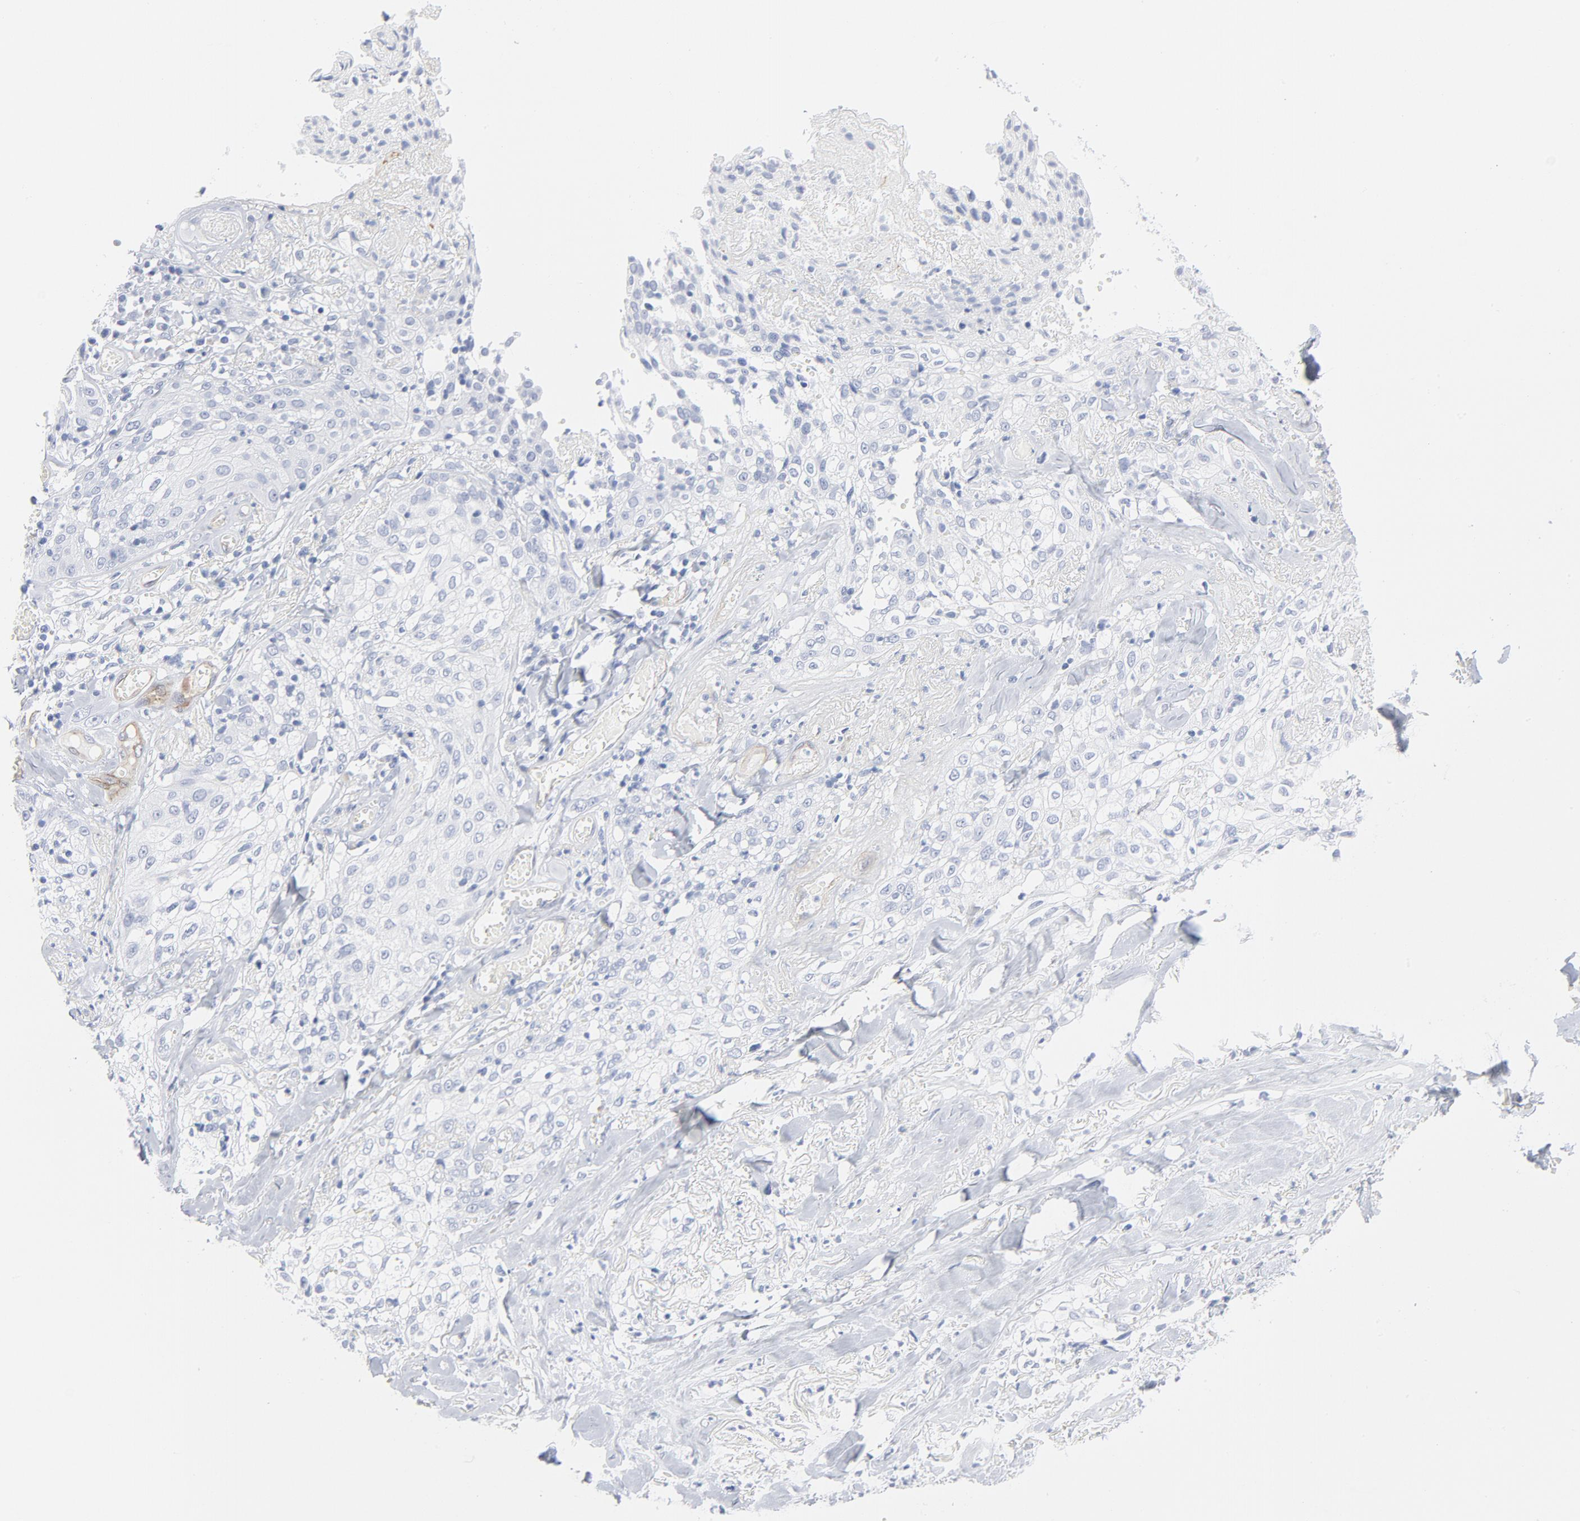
{"staining": {"intensity": "negative", "quantity": "none", "location": "none"}, "tissue": "skin cancer", "cell_type": "Tumor cells", "image_type": "cancer", "snomed": [{"axis": "morphology", "description": "Squamous cell carcinoma, NOS"}, {"axis": "topography", "description": "Skin"}], "caption": "A photomicrograph of skin cancer (squamous cell carcinoma) stained for a protein displays no brown staining in tumor cells.", "gene": "SHANK3", "patient": {"sex": "male", "age": 65}}